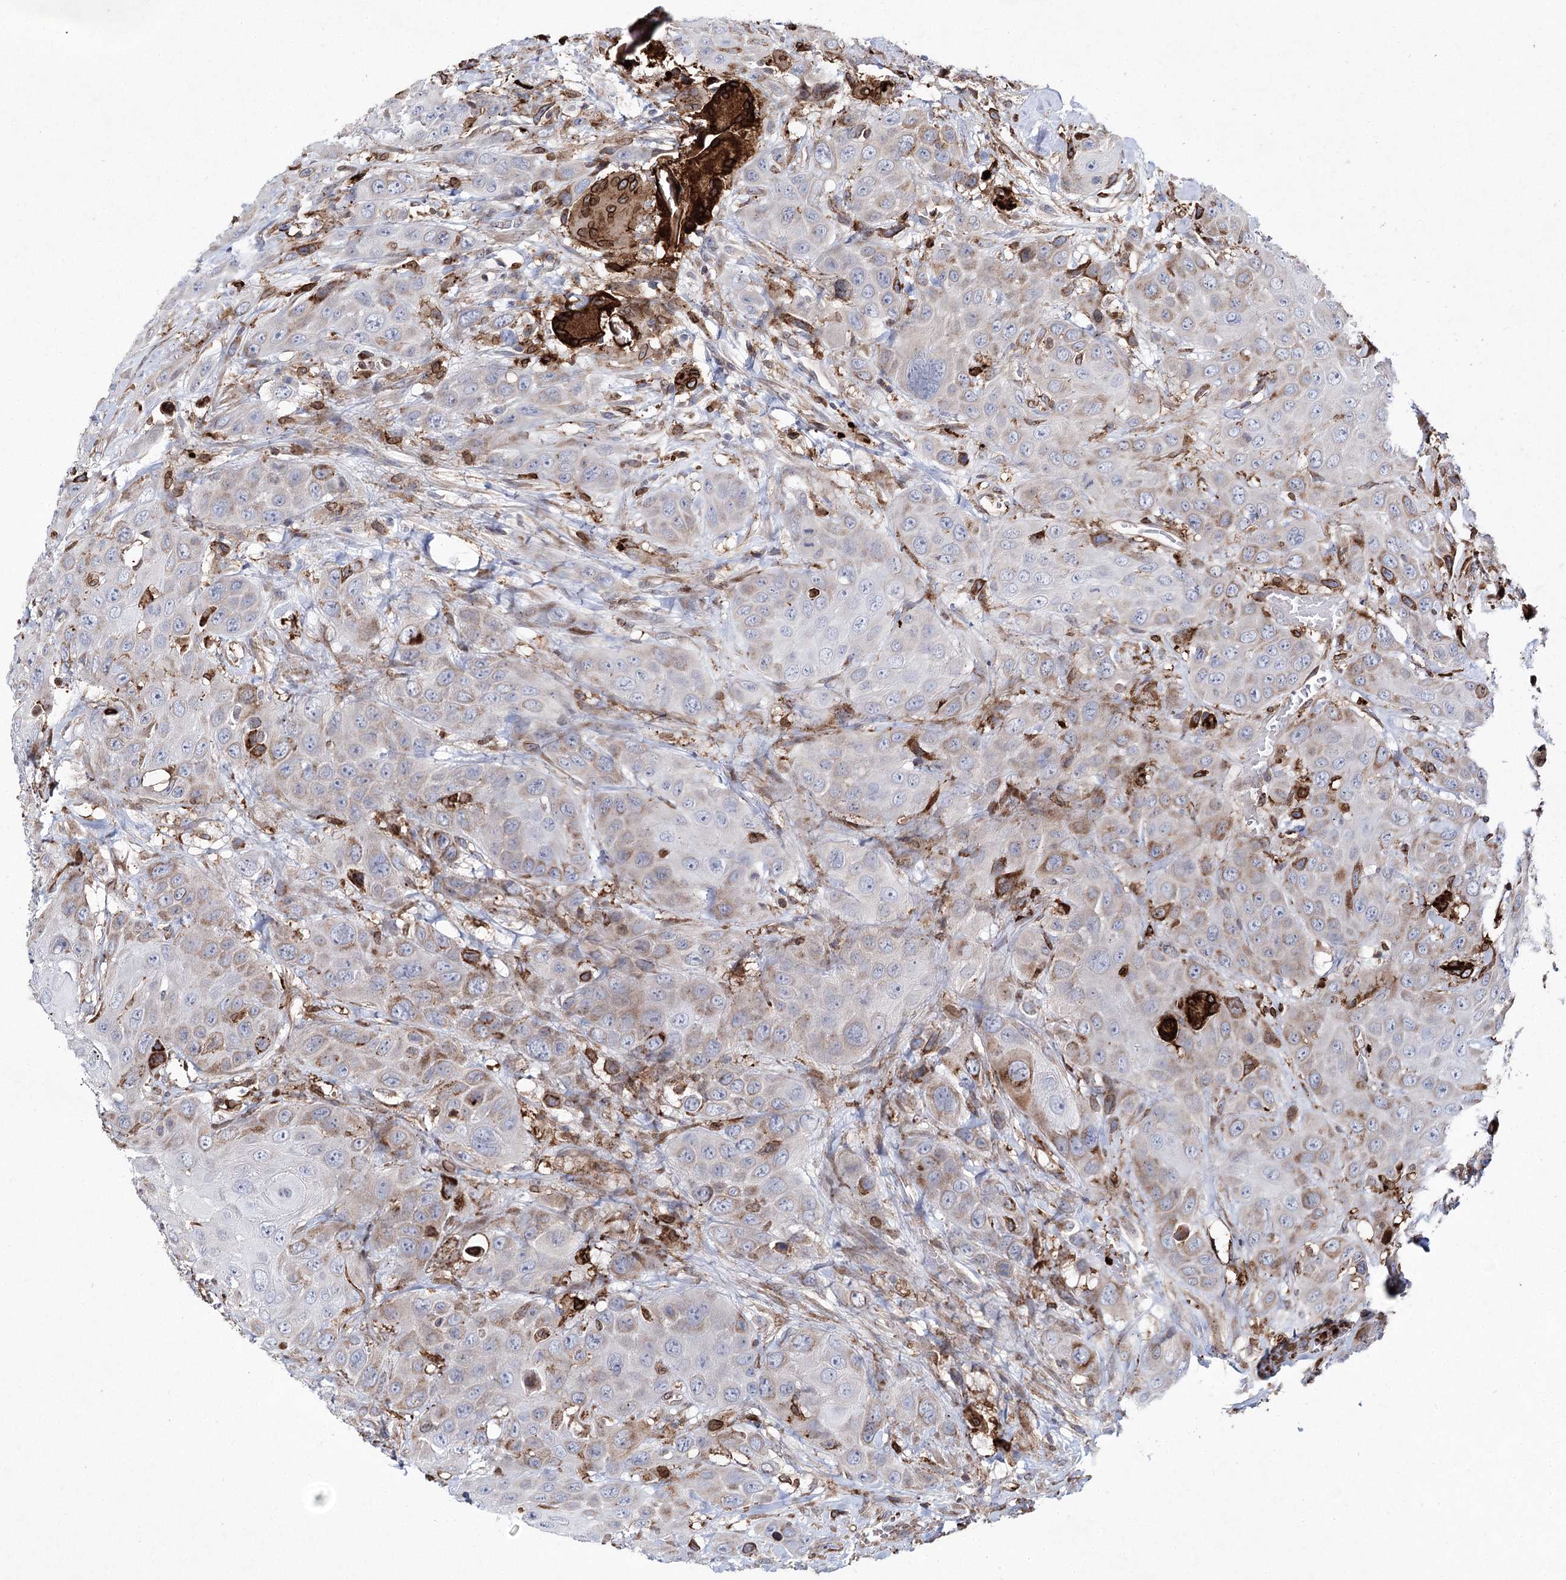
{"staining": {"intensity": "moderate", "quantity": "<25%", "location": "cytoplasmic/membranous"}, "tissue": "head and neck cancer", "cell_type": "Tumor cells", "image_type": "cancer", "snomed": [{"axis": "morphology", "description": "Squamous cell carcinoma, NOS"}, {"axis": "topography", "description": "Head-Neck"}], "caption": "Head and neck squamous cell carcinoma stained with a brown dye reveals moderate cytoplasmic/membranous positive positivity in approximately <25% of tumor cells.", "gene": "DCUN1D4", "patient": {"sex": "male", "age": 81}}